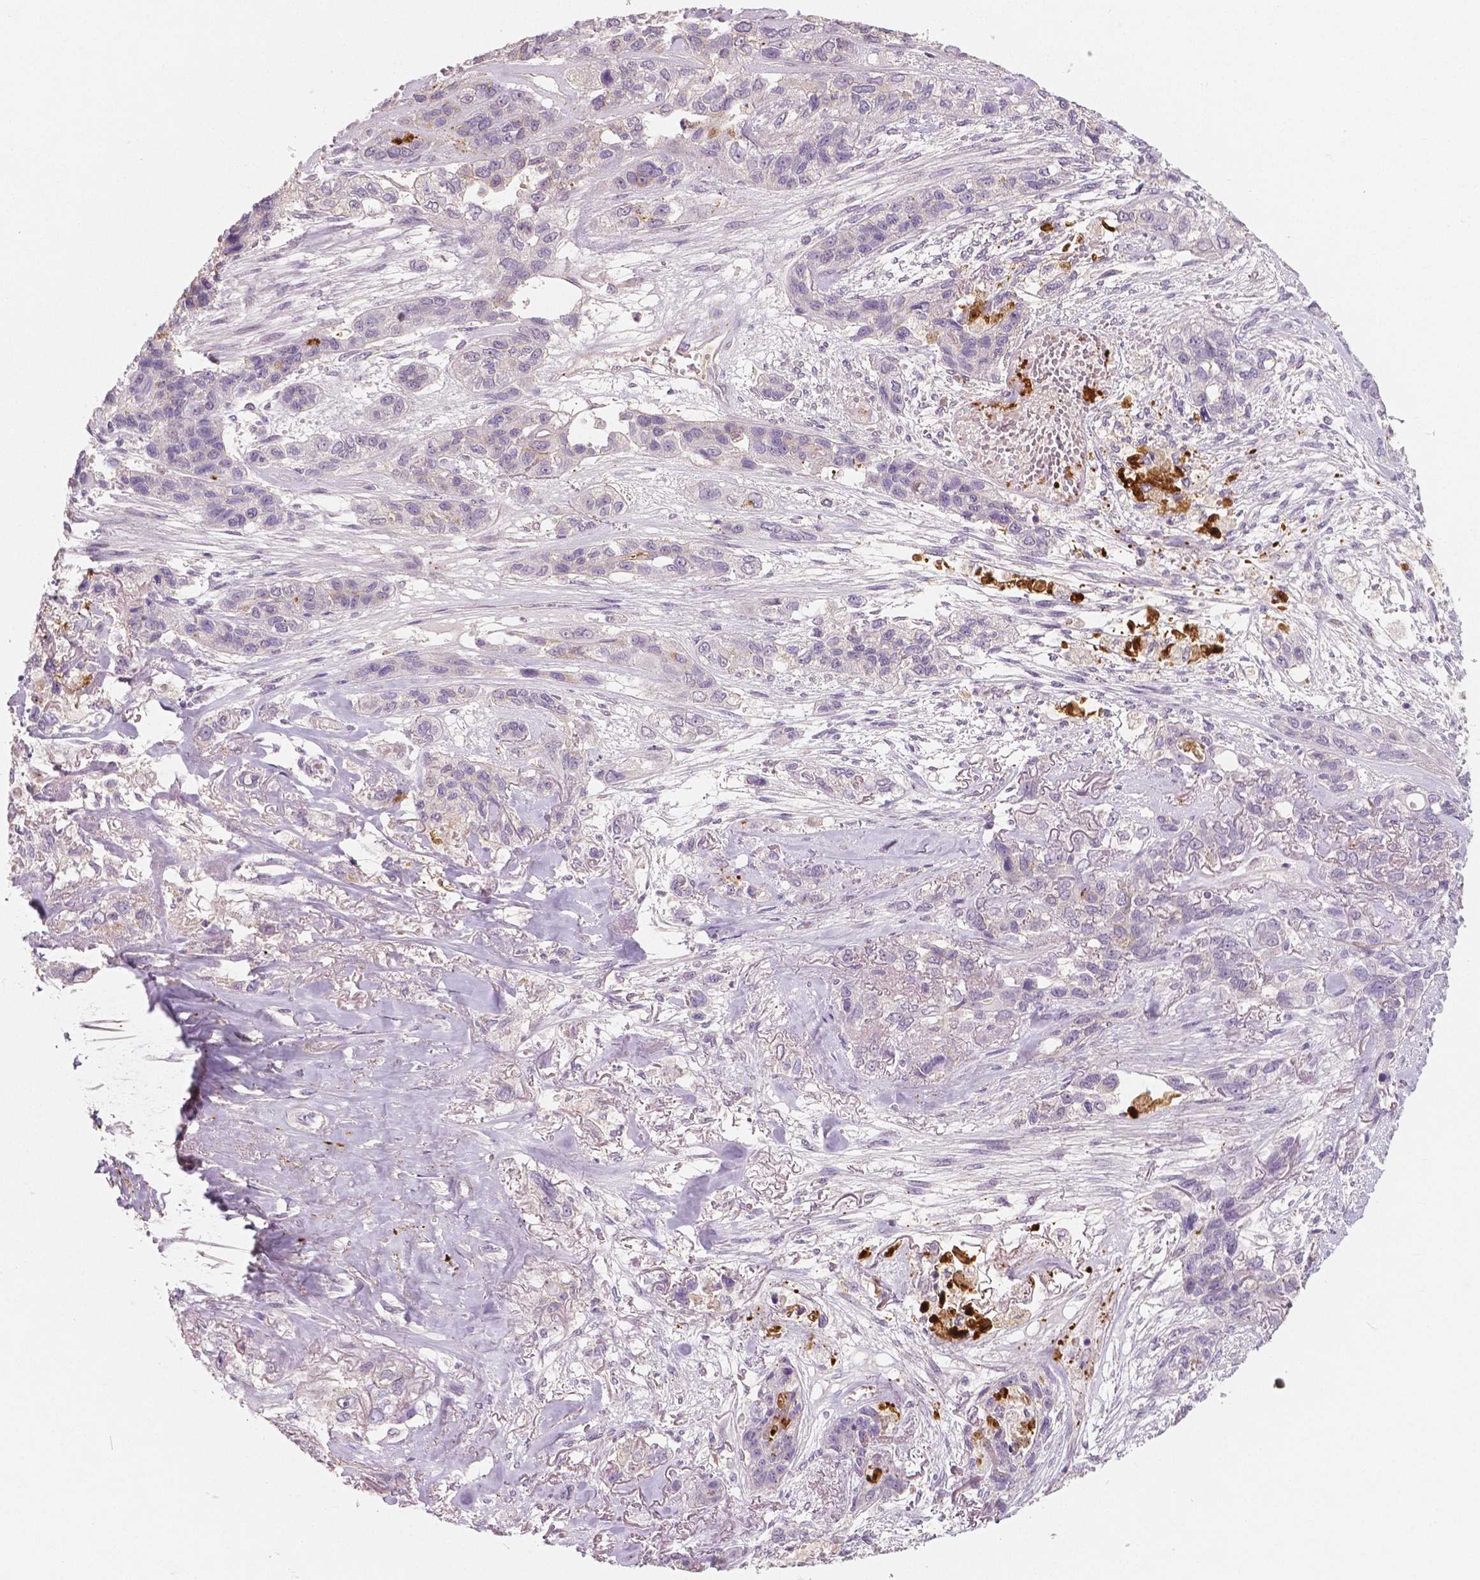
{"staining": {"intensity": "negative", "quantity": "none", "location": "none"}, "tissue": "lung cancer", "cell_type": "Tumor cells", "image_type": "cancer", "snomed": [{"axis": "morphology", "description": "Squamous cell carcinoma, NOS"}, {"axis": "topography", "description": "Lung"}], "caption": "Immunohistochemical staining of human lung cancer (squamous cell carcinoma) exhibits no significant staining in tumor cells.", "gene": "APOA4", "patient": {"sex": "female", "age": 70}}